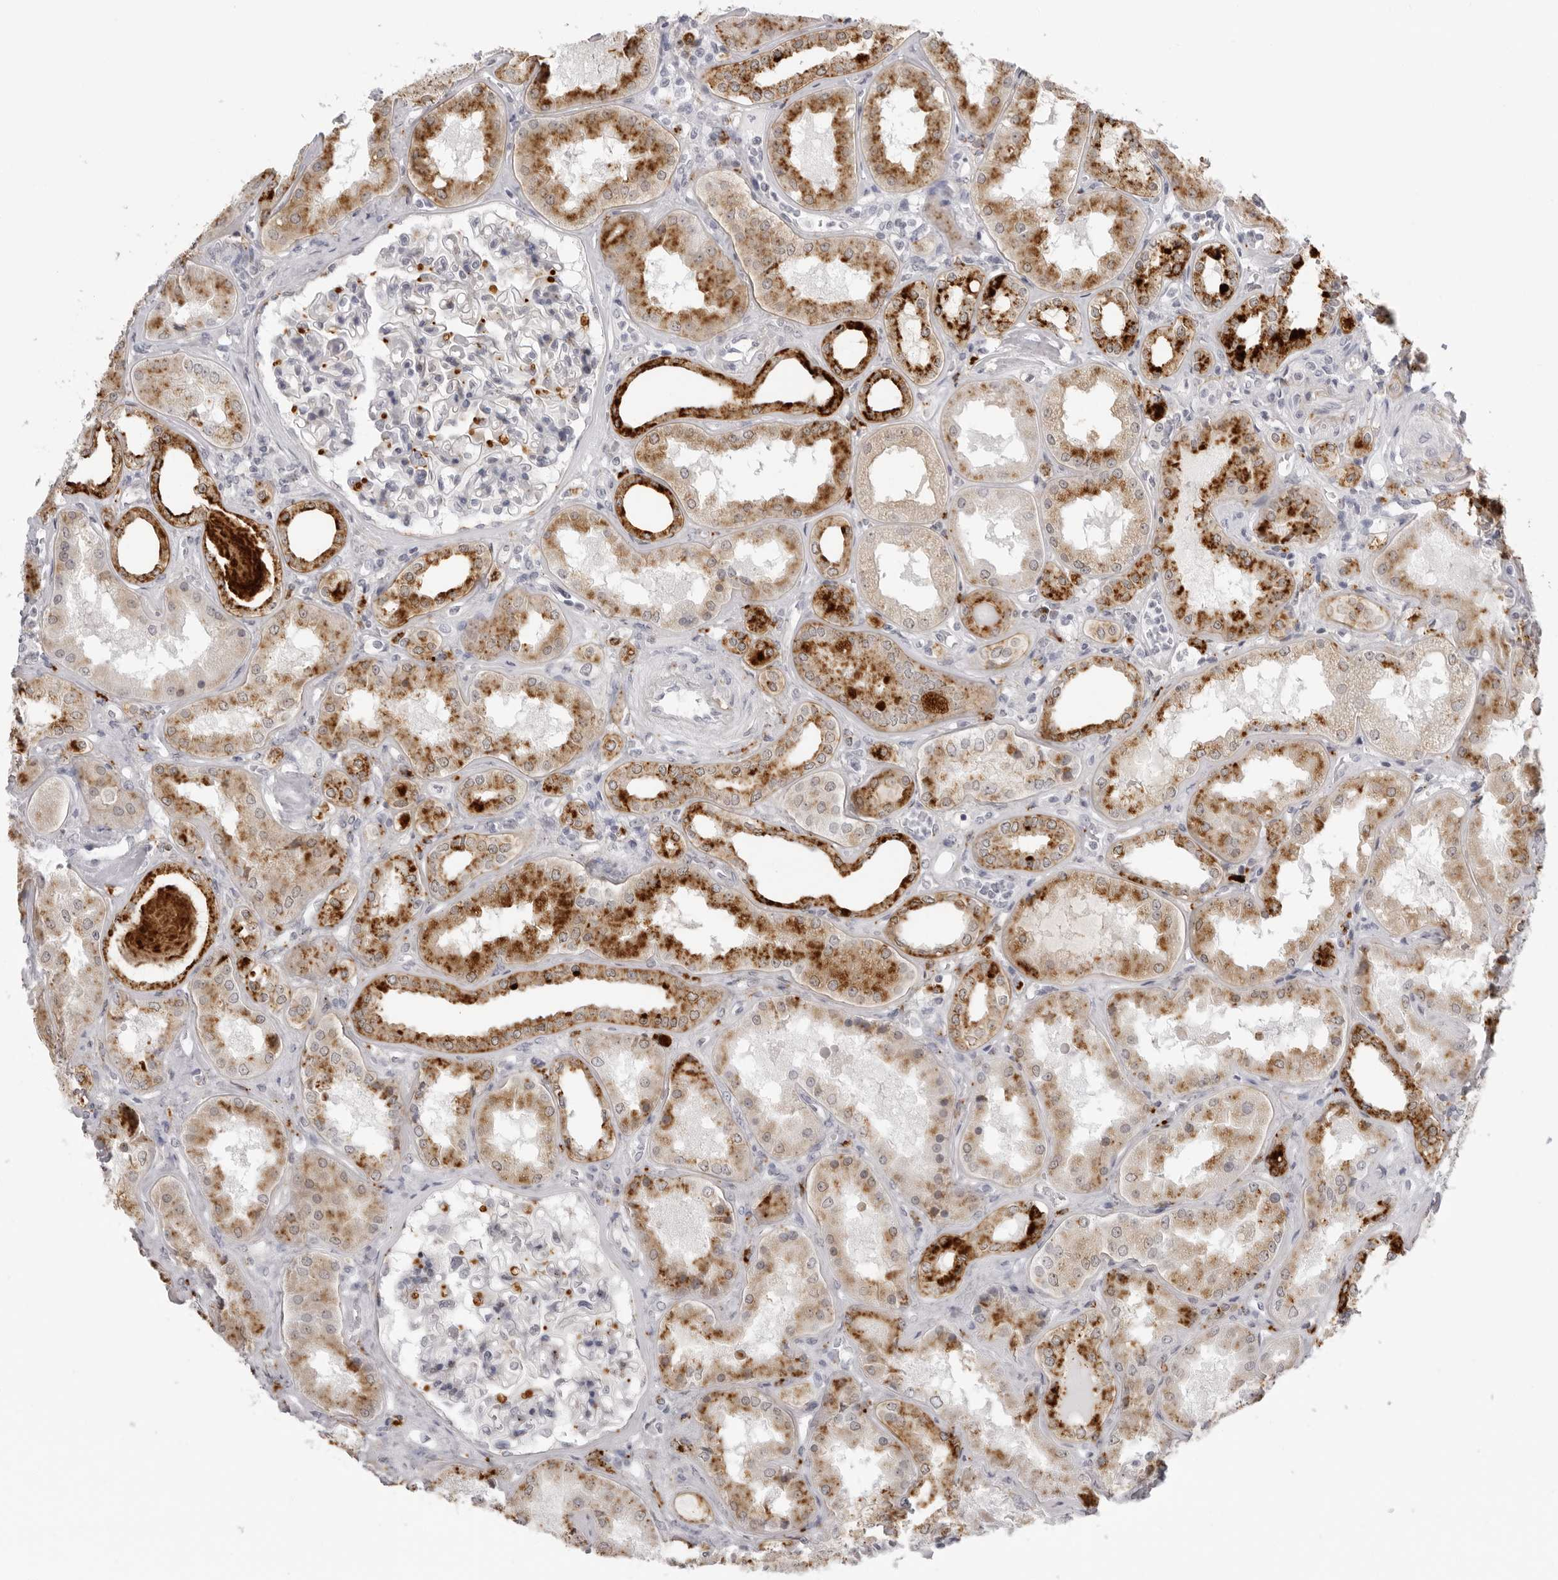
{"staining": {"intensity": "negative", "quantity": "none", "location": "none"}, "tissue": "kidney", "cell_type": "Cells in glomeruli", "image_type": "normal", "snomed": [{"axis": "morphology", "description": "Normal tissue, NOS"}, {"axis": "topography", "description": "Kidney"}], "caption": "Immunohistochemistry (IHC) of normal human kidney shows no staining in cells in glomeruli.", "gene": "IL25", "patient": {"sex": "female", "age": 56}}